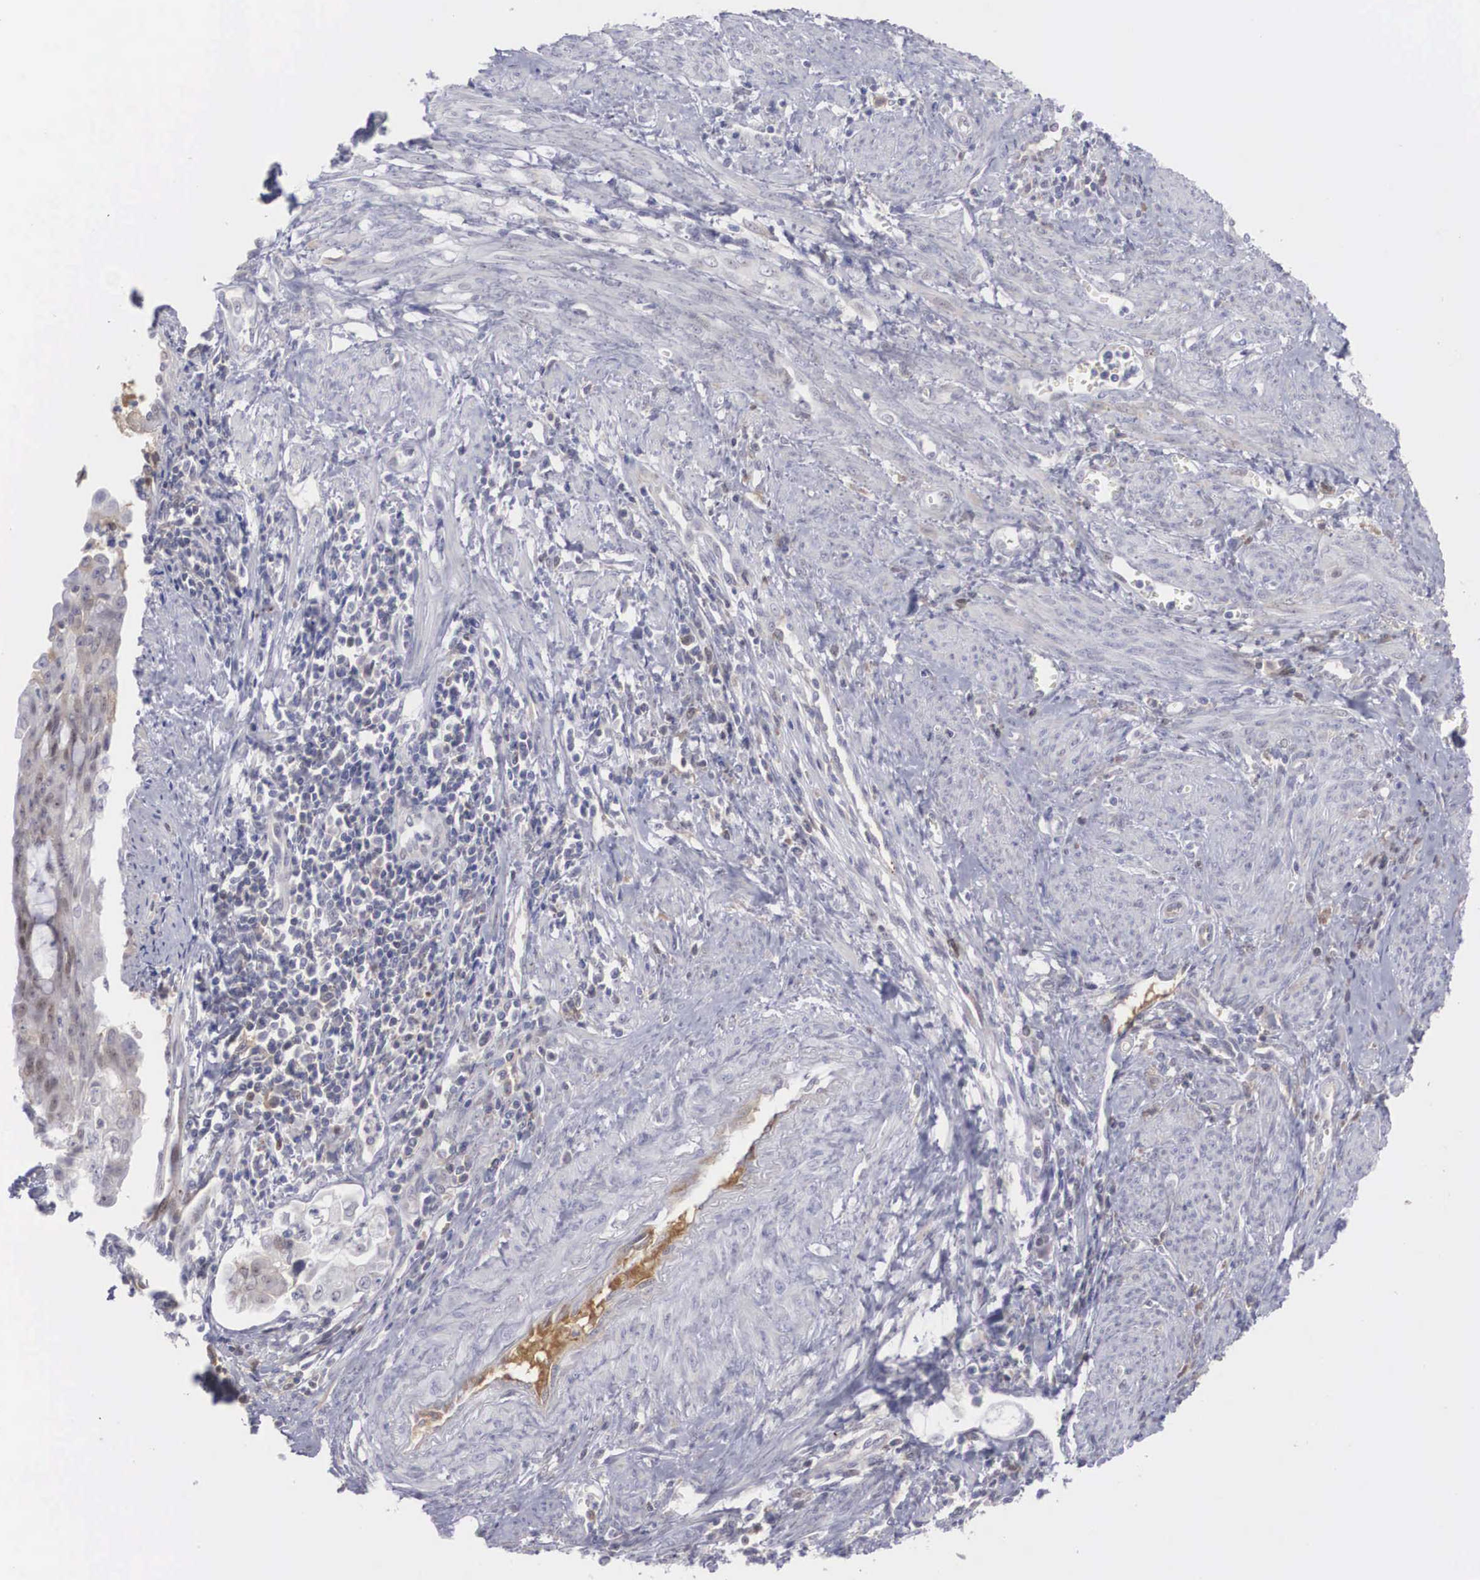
{"staining": {"intensity": "weak", "quantity": "<25%", "location": "cytoplasmic/membranous,nuclear"}, "tissue": "endometrial cancer", "cell_type": "Tumor cells", "image_type": "cancer", "snomed": [{"axis": "morphology", "description": "Adenocarcinoma, NOS"}, {"axis": "topography", "description": "Endometrium"}], "caption": "Tumor cells are negative for protein expression in human endometrial cancer. Brightfield microscopy of immunohistochemistry stained with DAB (3,3'-diaminobenzidine) (brown) and hematoxylin (blue), captured at high magnification.", "gene": "RBPJ", "patient": {"sex": "female", "age": 75}}